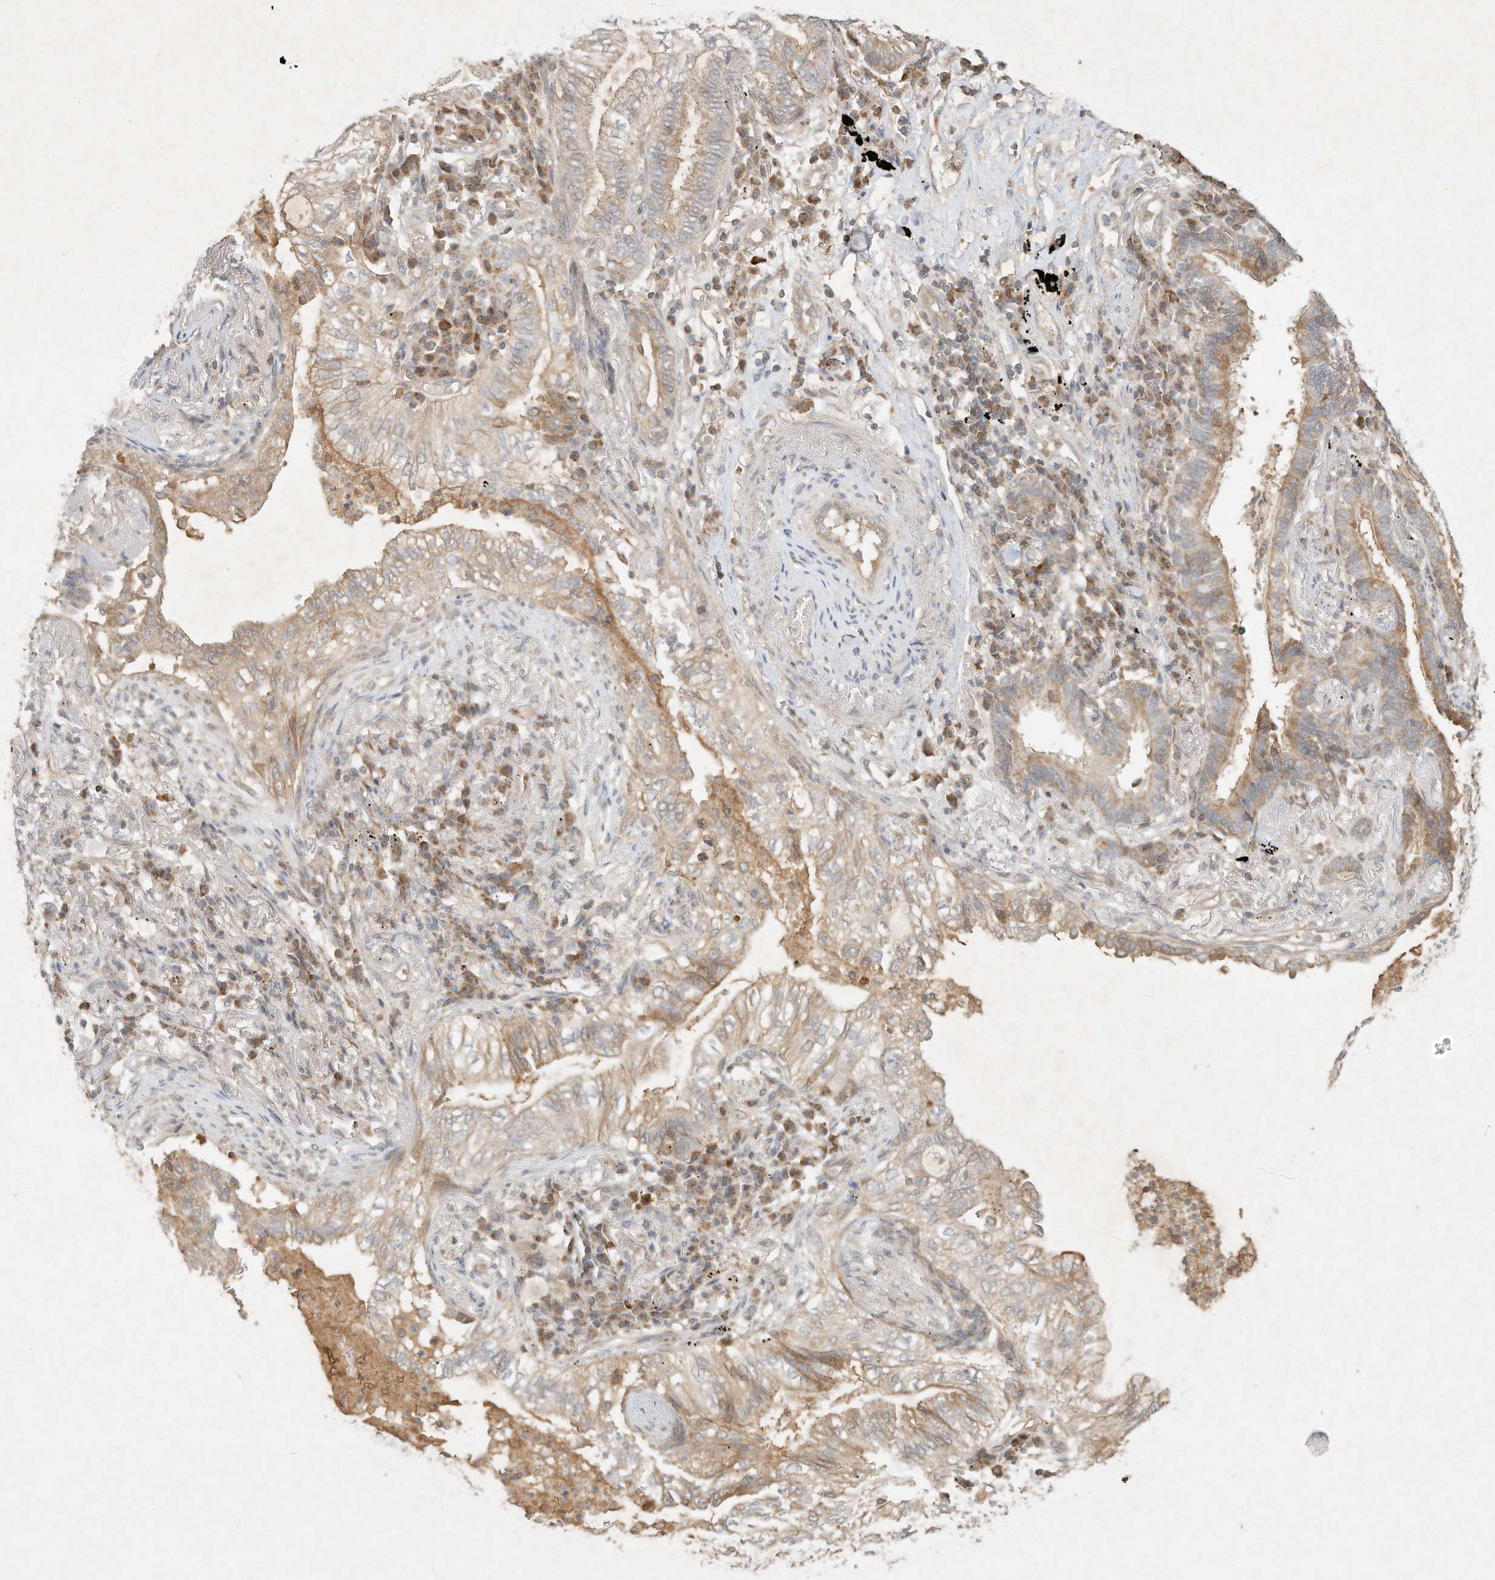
{"staining": {"intensity": "weak", "quantity": ">75%", "location": "cytoplasmic/membranous"}, "tissue": "lung cancer", "cell_type": "Tumor cells", "image_type": "cancer", "snomed": [{"axis": "morphology", "description": "Normal tissue, NOS"}, {"axis": "morphology", "description": "Adenocarcinoma, NOS"}, {"axis": "topography", "description": "Bronchus"}, {"axis": "topography", "description": "Lung"}], "caption": "Lung cancer stained with IHC displays weak cytoplasmic/membranous positivity in about >75% of tumor cells.", "gene": "BTRC", "patient": {"sex": "female", "age": 70}}